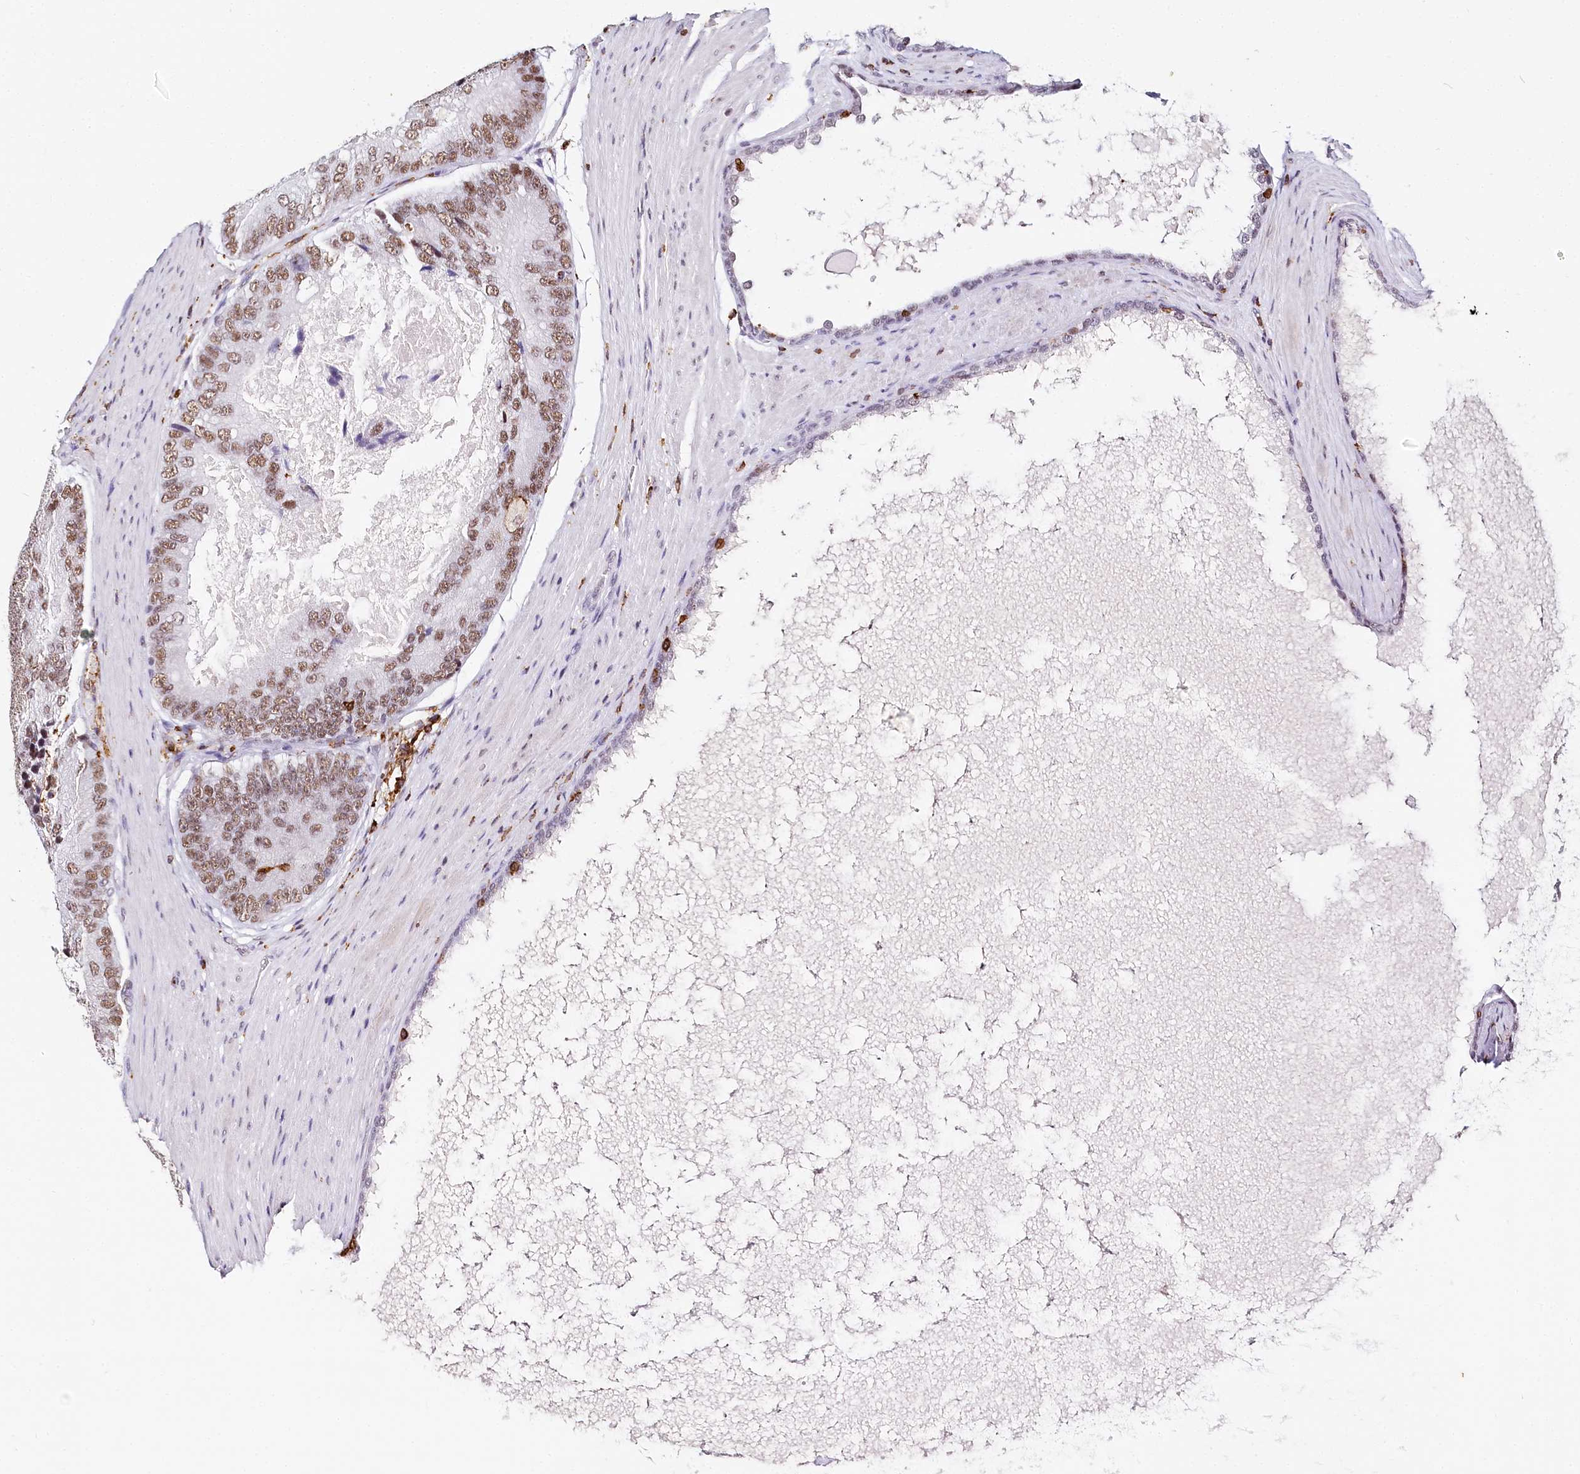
{"staining": {"intensity": "moderate", "quantity": ">75%", "location": "nuclear"}, "tissue": "prostate cancer", "cell_type": "Tumor cells", "image_type": "cancer", "snomed": [{"axis": "morphology", "description": "Adenocarcinoma, High grade"}, {"axis": "topography", "description": "Prostate"}], "caption": "Immunohistochemistry (IHC) micrograph of neoplastic tissue: human prostate cancer (adenocarcinoma (high-grade)) stained using immunohistochemistry (IHC) shows medium levels of moderate protein expression localized specifically in the nuclear of tumor cells, appearing as a nuclear brown color.", "gene": "BARD1", "patient": {"sex": "male", "age": 70}}